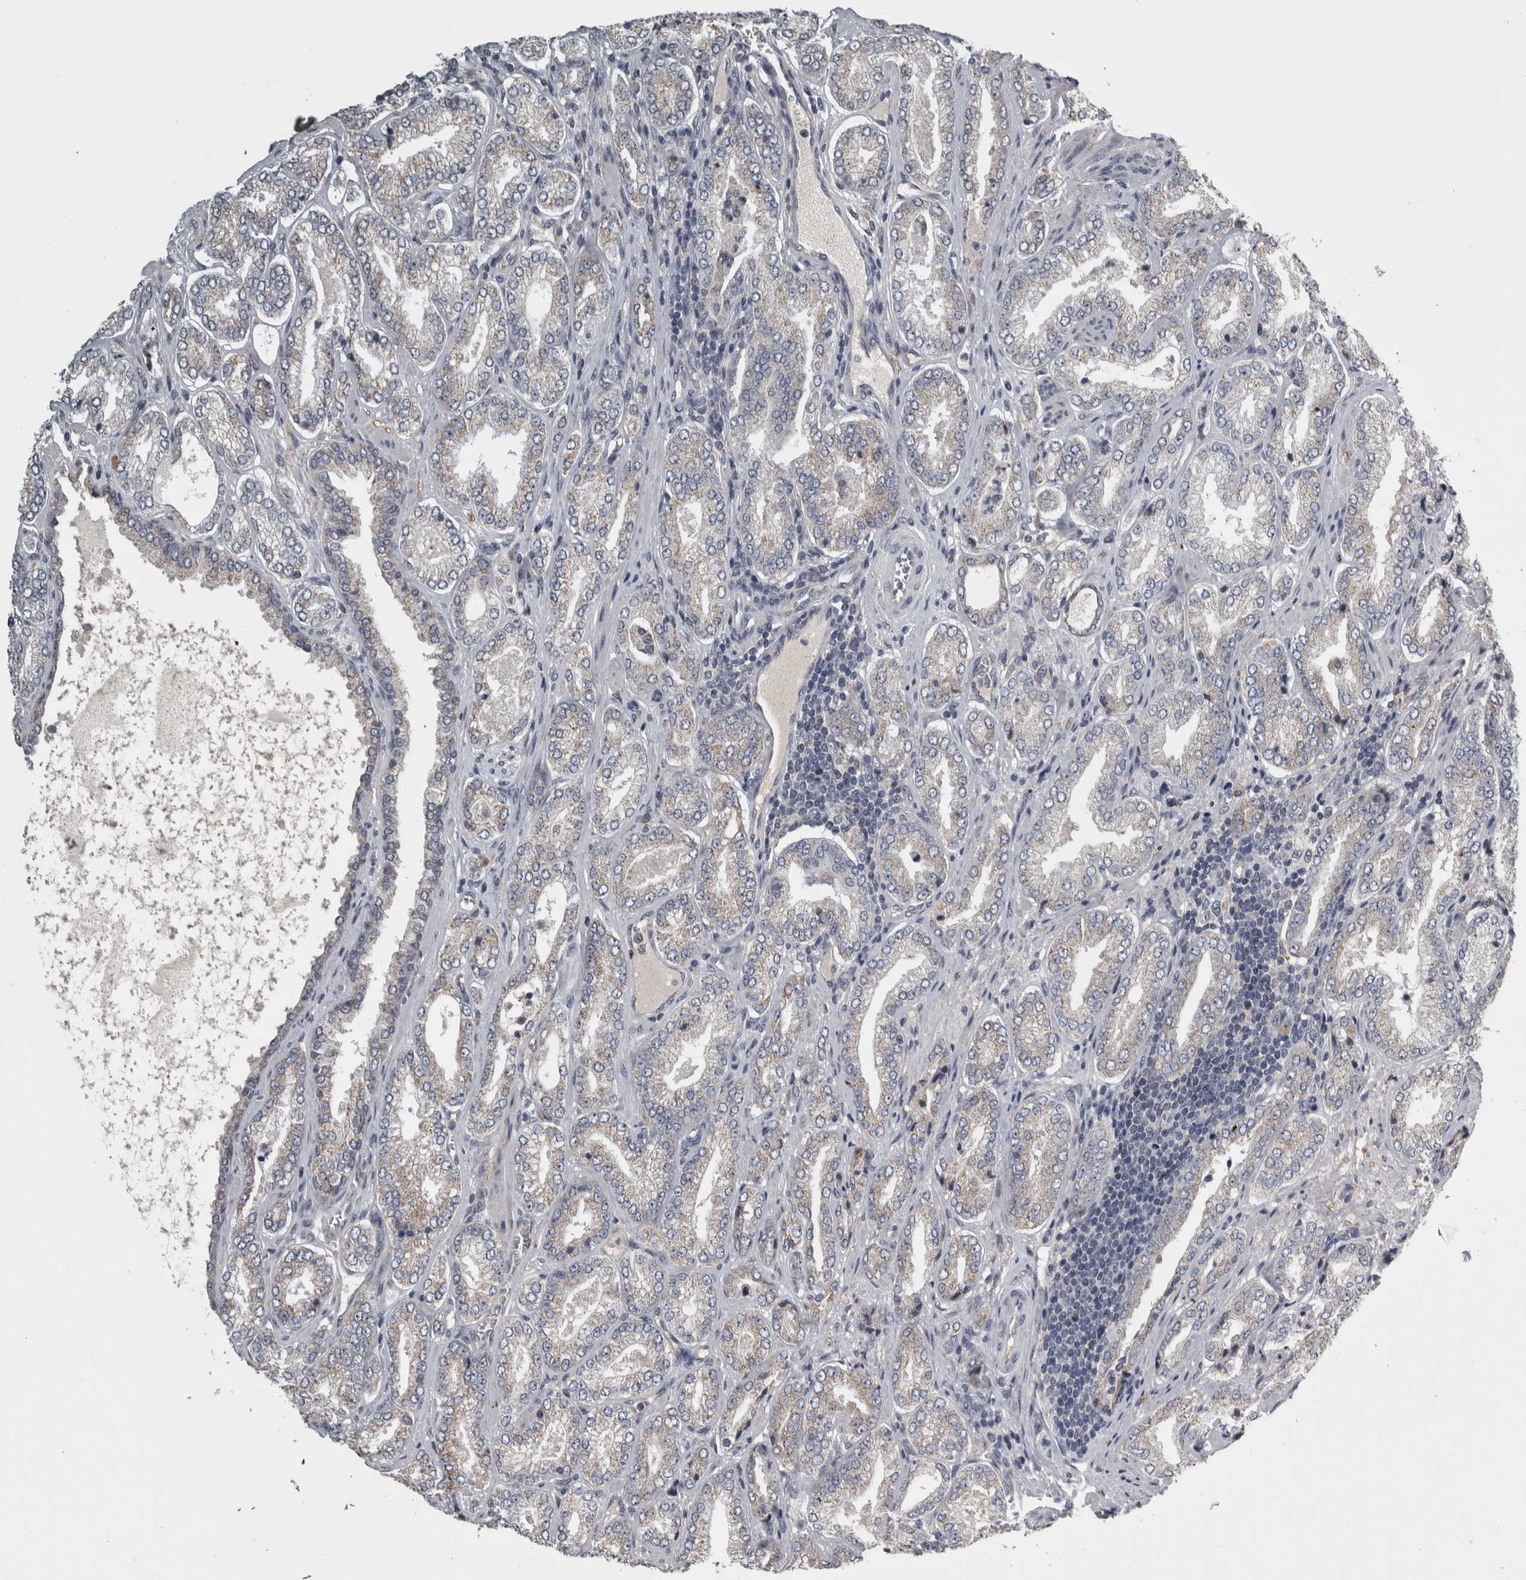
{"staining": {"intensity": "weak", "quantity": "<25%", "location": "cytoplasmic/membranous"}, "tissue": "prostate cancer", "cell_type": "Tumor cells", "image_type": "cancer", "snomed": [{"axis": "morphology", "description": "Adenocarcinoma, Low grade"}, {"axis": "topography", "description": "Prostate"}], "caption": "Histopathology image shows no significant protein positivity in tumor cells of low-grade adenocarcinoma (prostate).", "gene": "FRK", "patient": {"sex": "male", "age": 62}}